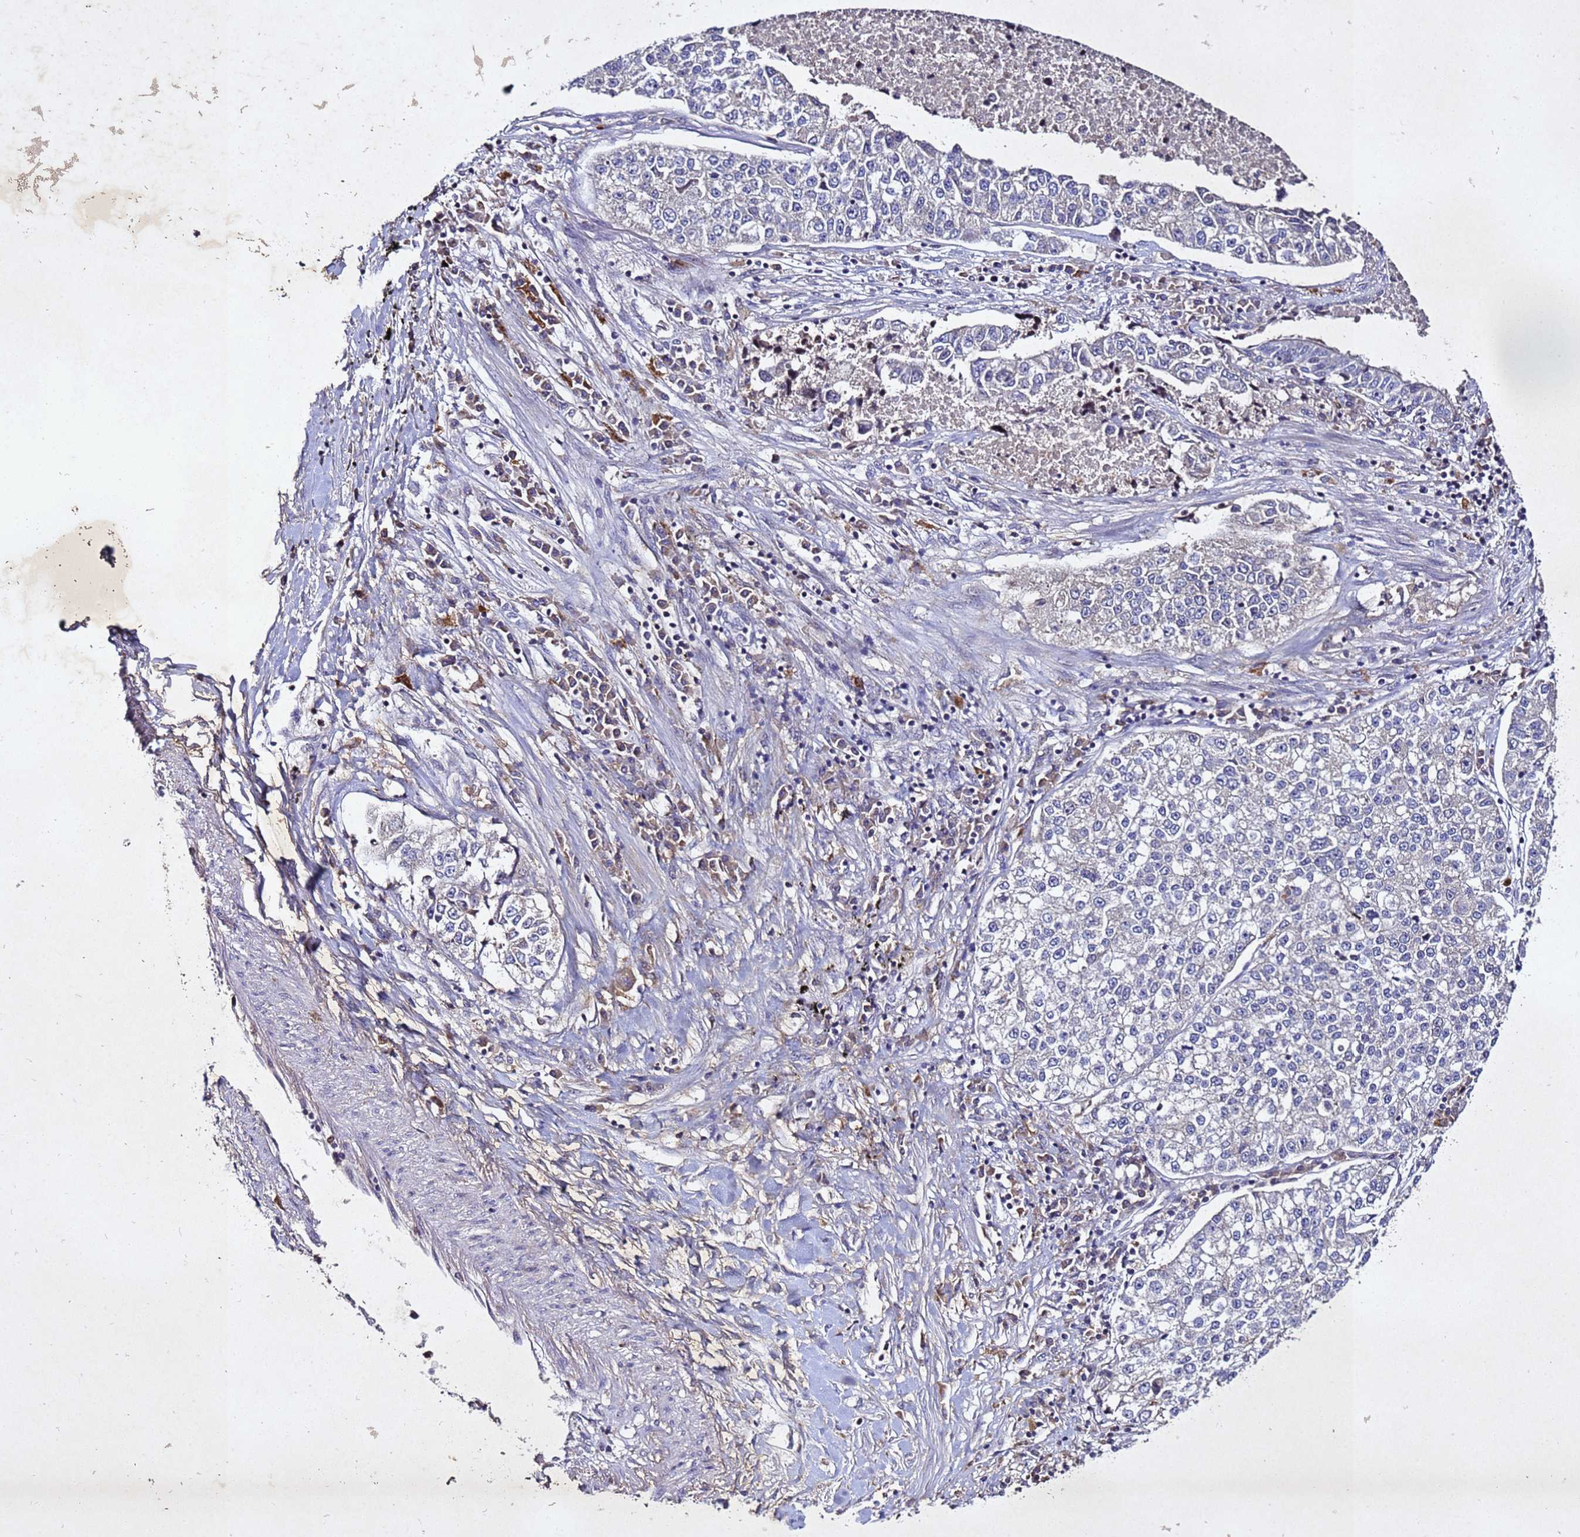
{"staining": {"intensity": "negative", "quantity": "none", "location": "none"}, "tissue": "lung cancer", "cell_type": "Tumor cells", "image_type": "cancer", "snomed": [{"axis": "morphology", "description": "Adenocarcinoma, NOS"}, {"axis": "topography", "description": "Lung"}], "caption": "This is an immunohistochemistry image of lung cancer. There is no positivity in tumor cells.", "gene": "SV2B", "patient": {"sex": "male", "age": 49}}